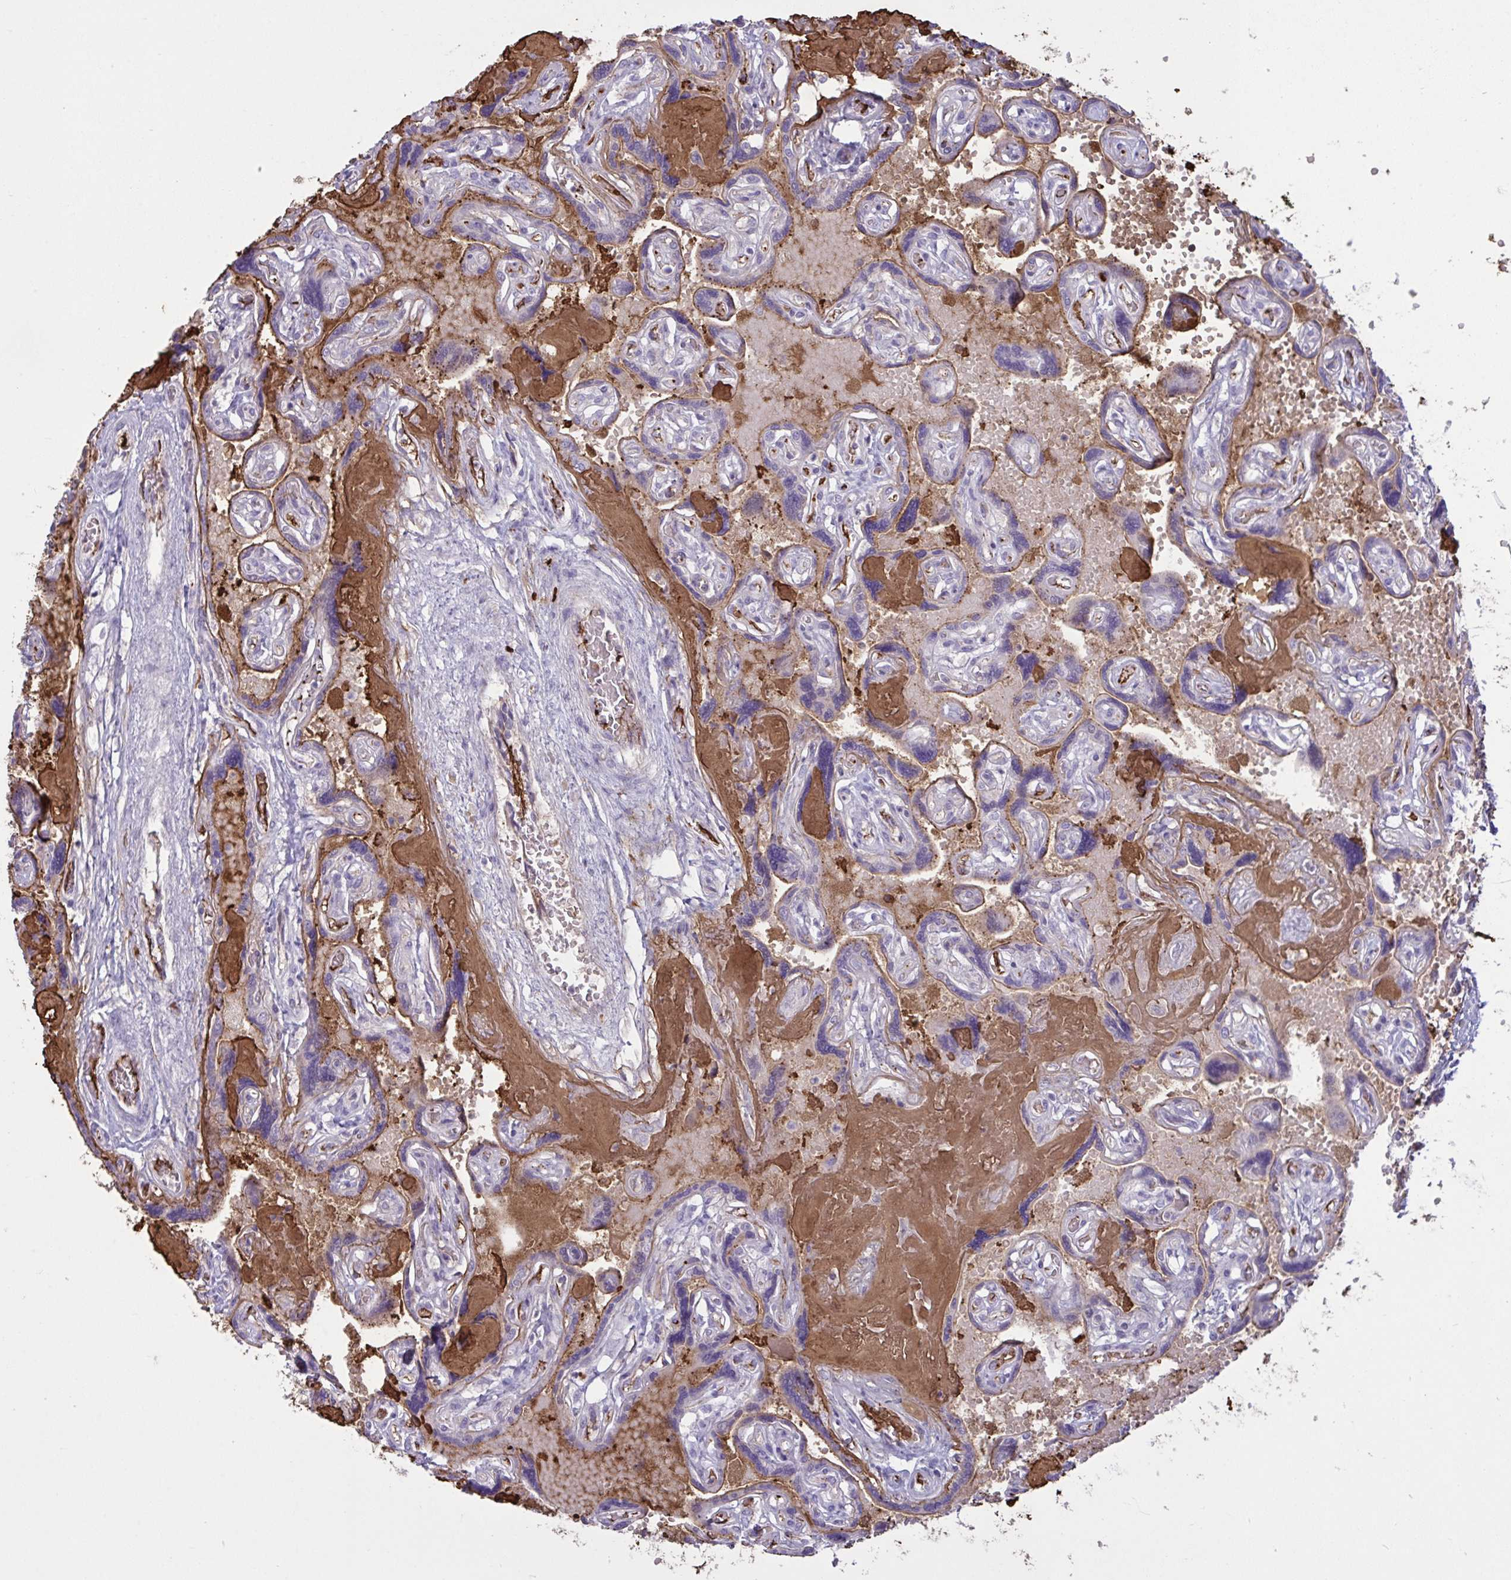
{"staining": {"intensity": "negative", "quantity": "none", "location": "none"}, "tissue": "placenta", "cell_type": "Trophoblastic cells", "image_type": "normal", "snomed": [{"axis": "morphology", "description": "Normal tissue, NOS"}, {"axis": "topography", "description": "Placenta"}], "caption": "There is no significant staining in trophoblastic cells of placenta. (DAB (3,3'-diaminobenzidine) immunohistochemistry (IHC) with hematoxylin counter stain).", "gene": "IL1R1", "patient": {"sex": "female", "age": 32}}